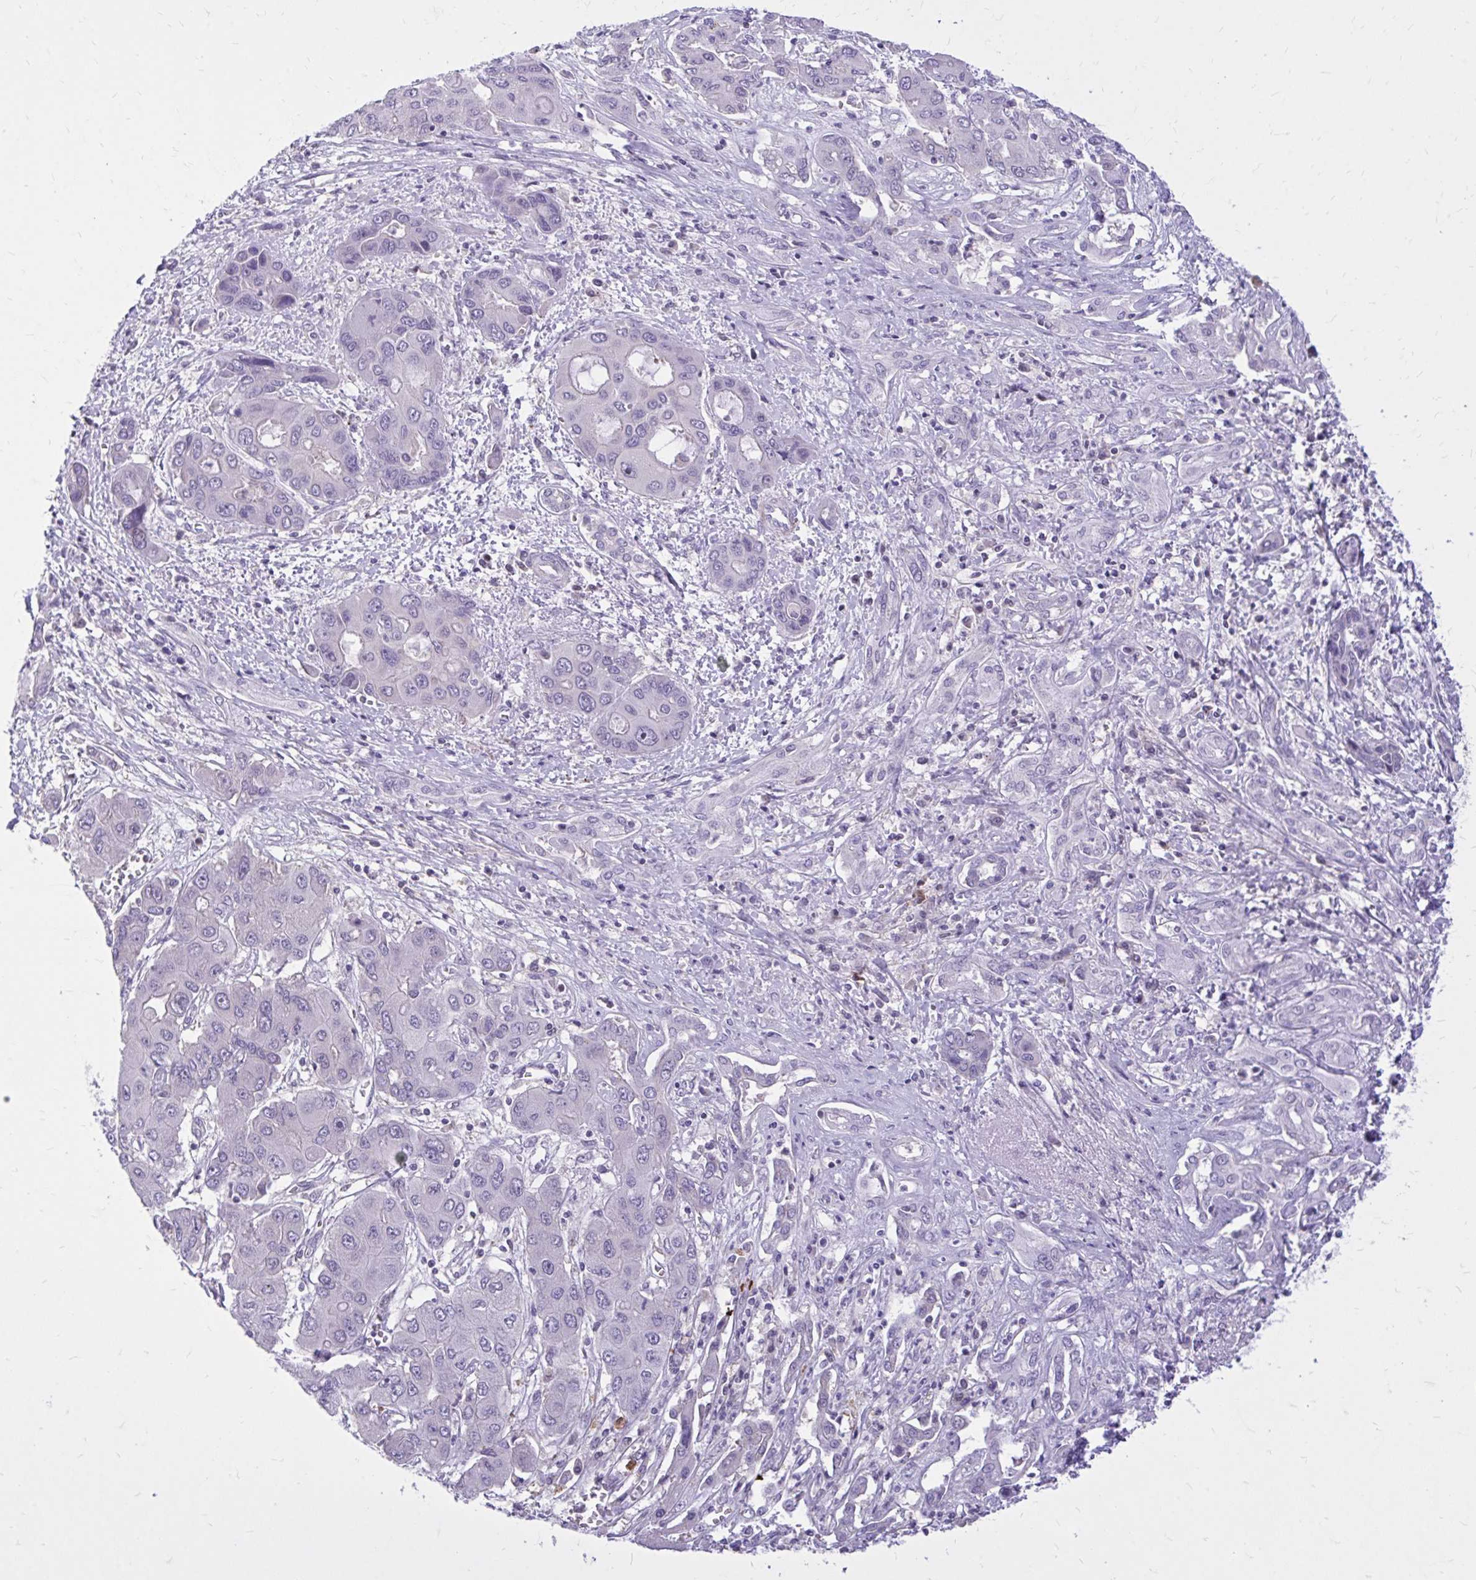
{"staining": {"intensity": "negative", "quantity": "none", "location": "none"}, "tissue": "liver cancer", "cell_type": "Tumor cells", "image_type": "cancer", "snomed": [{"axis": "morphology", "description": "Cholangiocarcinoma"}, {"axis": "topography", "description": "Liver"}], "caption": "Immunohistochemistry (IHC) photomicrograph of neoplastic tissue: cholangiocarcinoma (liver) stained with DAB reveals no significant protein expression in tumor cells.", "gene": "ZBTB25", "patient": {"sex": "male", "age": 67}}